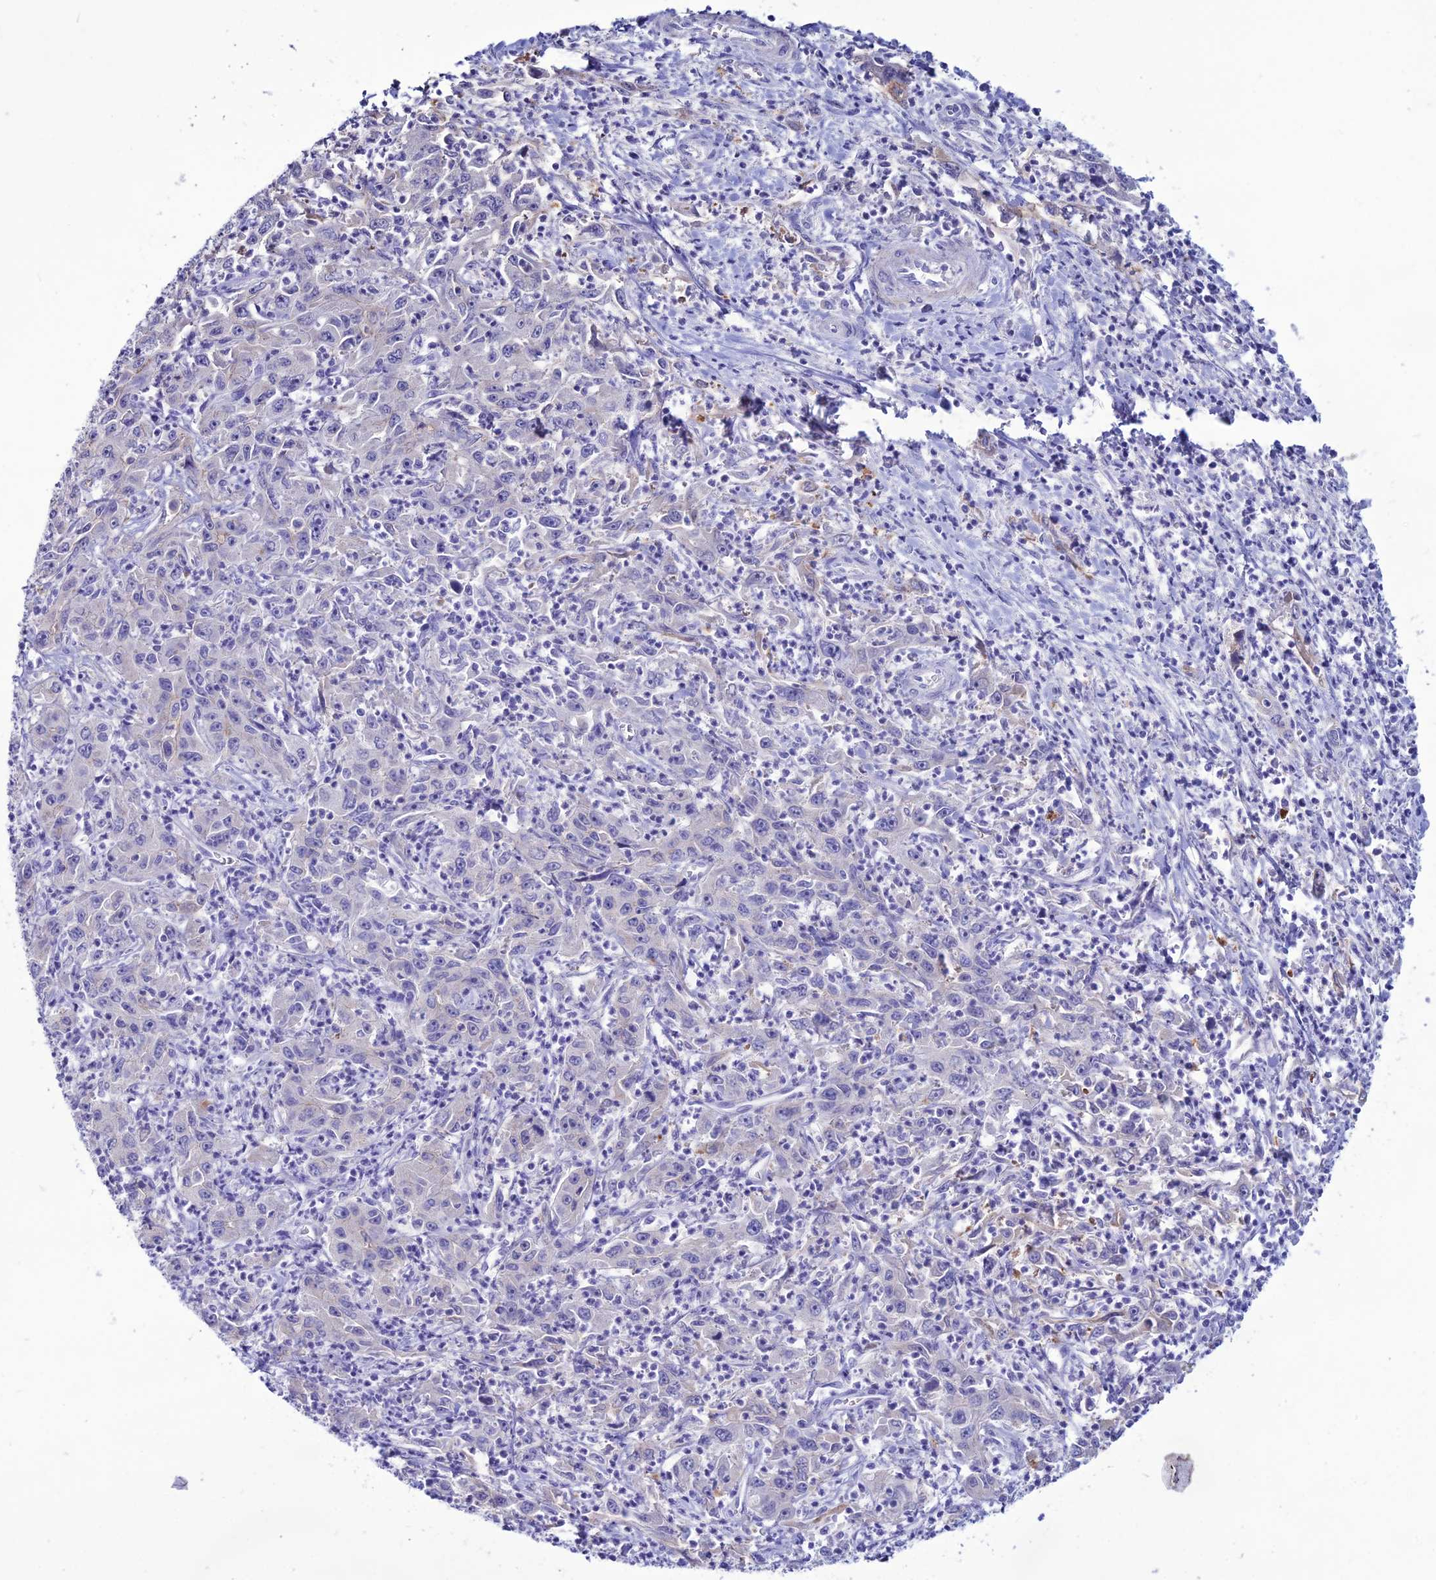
{"staining": {"intensity": "negative", "quantity": "none", "location": "none"}, "tissue": "liver cancer", "cell_type": "Tumor cells", "image_type": "cancer", "snomed": [{"axis": "morphology", "description": "Carcinoma, Hepatocellular, NOS"}, {"axis": "topography", "description": "Liver"}], "caption": "Immunohistochemistry image of human liver hepatocellular carcinoma stained for a protein (brown), which displays no staining in tumor cells.", "gene": "CLEC2L", "patient": {"sex": "male", "age": 63}}